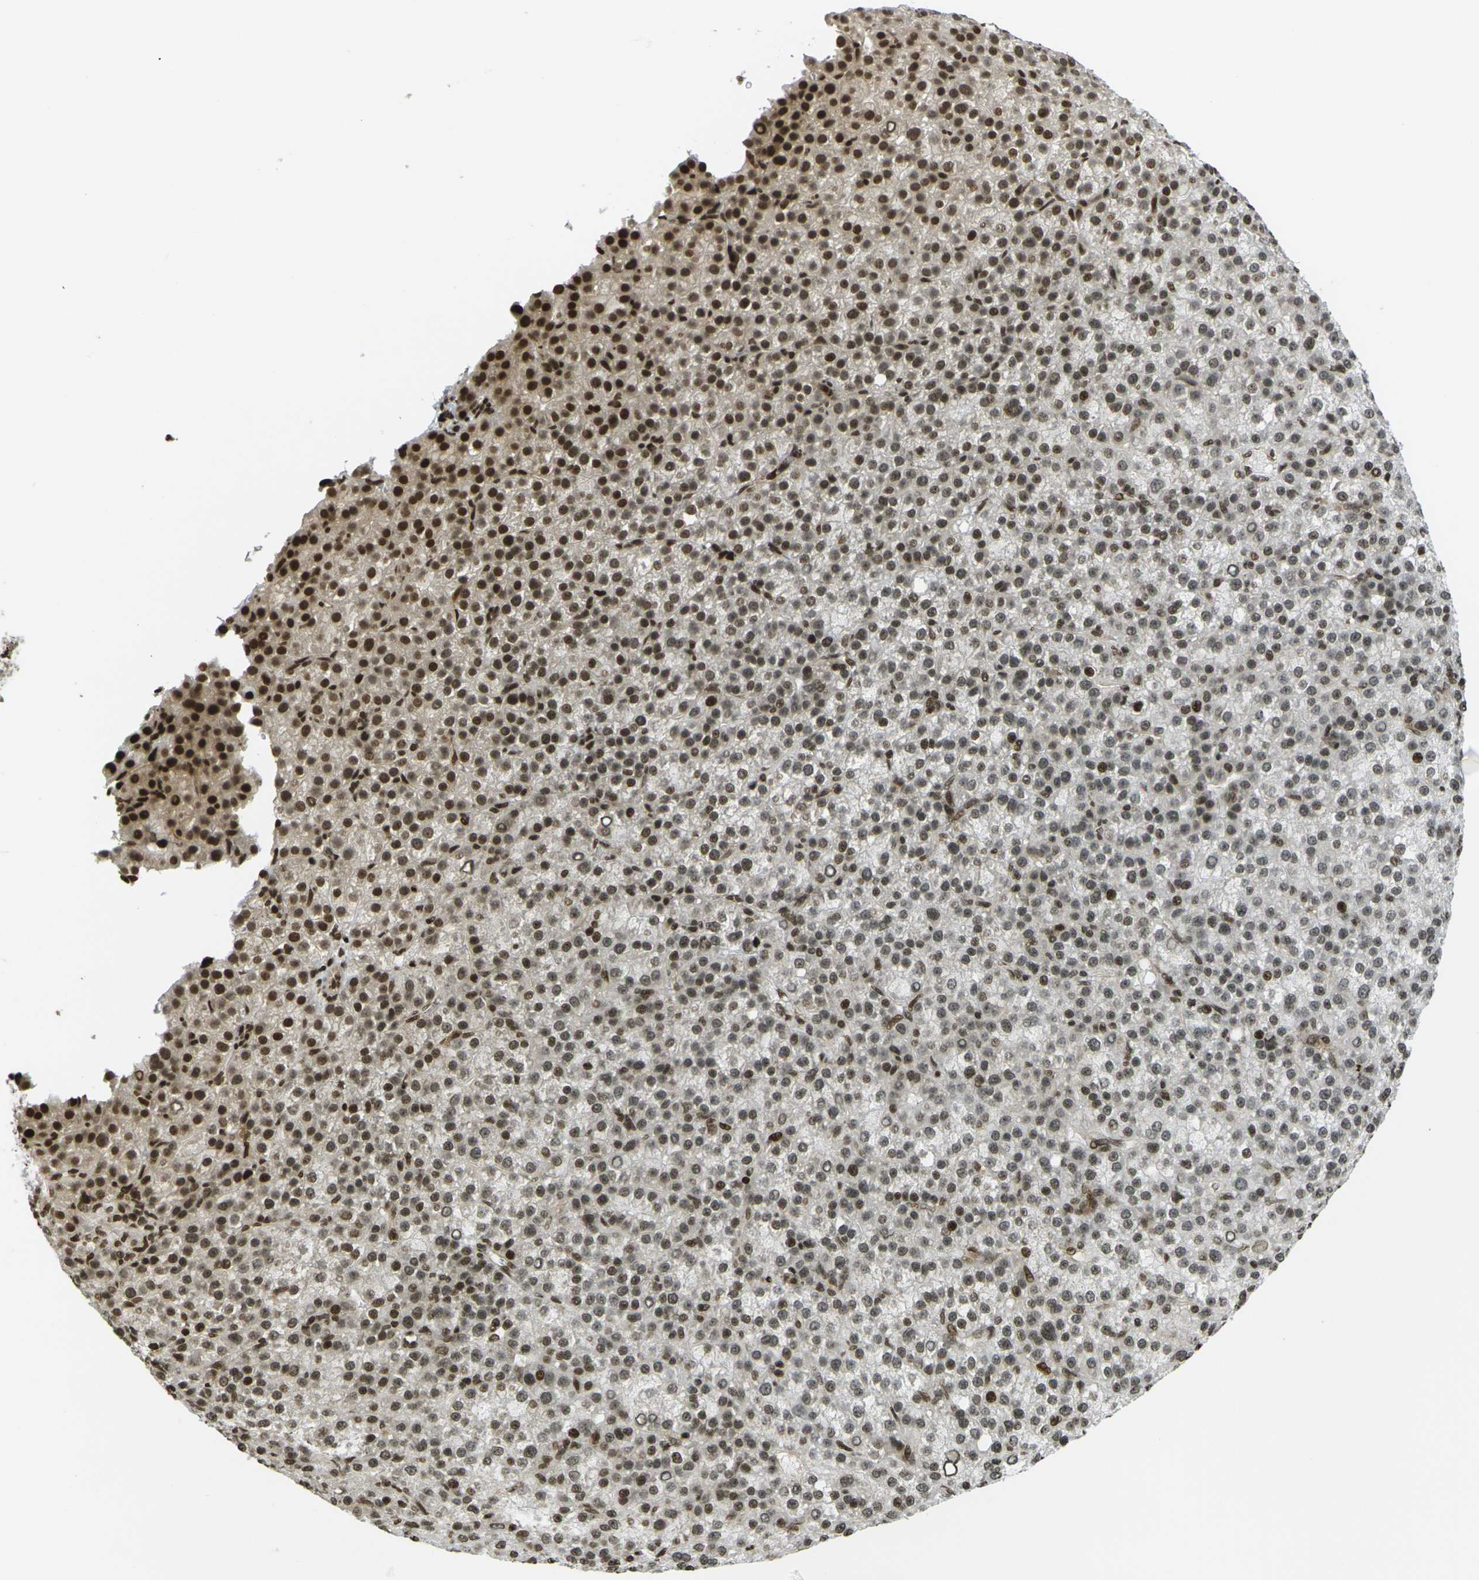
{"staining": {"intensity": "strong", "quantity": "25%-75%", "location": "nuclear"}, "tissue": "liver cancer", "cell_type": "Tumor cells", "image_type": "cancer", "snomed": [{"axis": "morphology", "description": "Carcinoma, Hepatocellular, NOS"}, {"axis": "topography", "description": "Liver"}], "caption": "Liver hepatocellular carcinoma stained with a protein marker demonstrates strong staining in tumor cells.", "gene": "RUVBL2", "patient": {"sex": "female", "age": 58}}